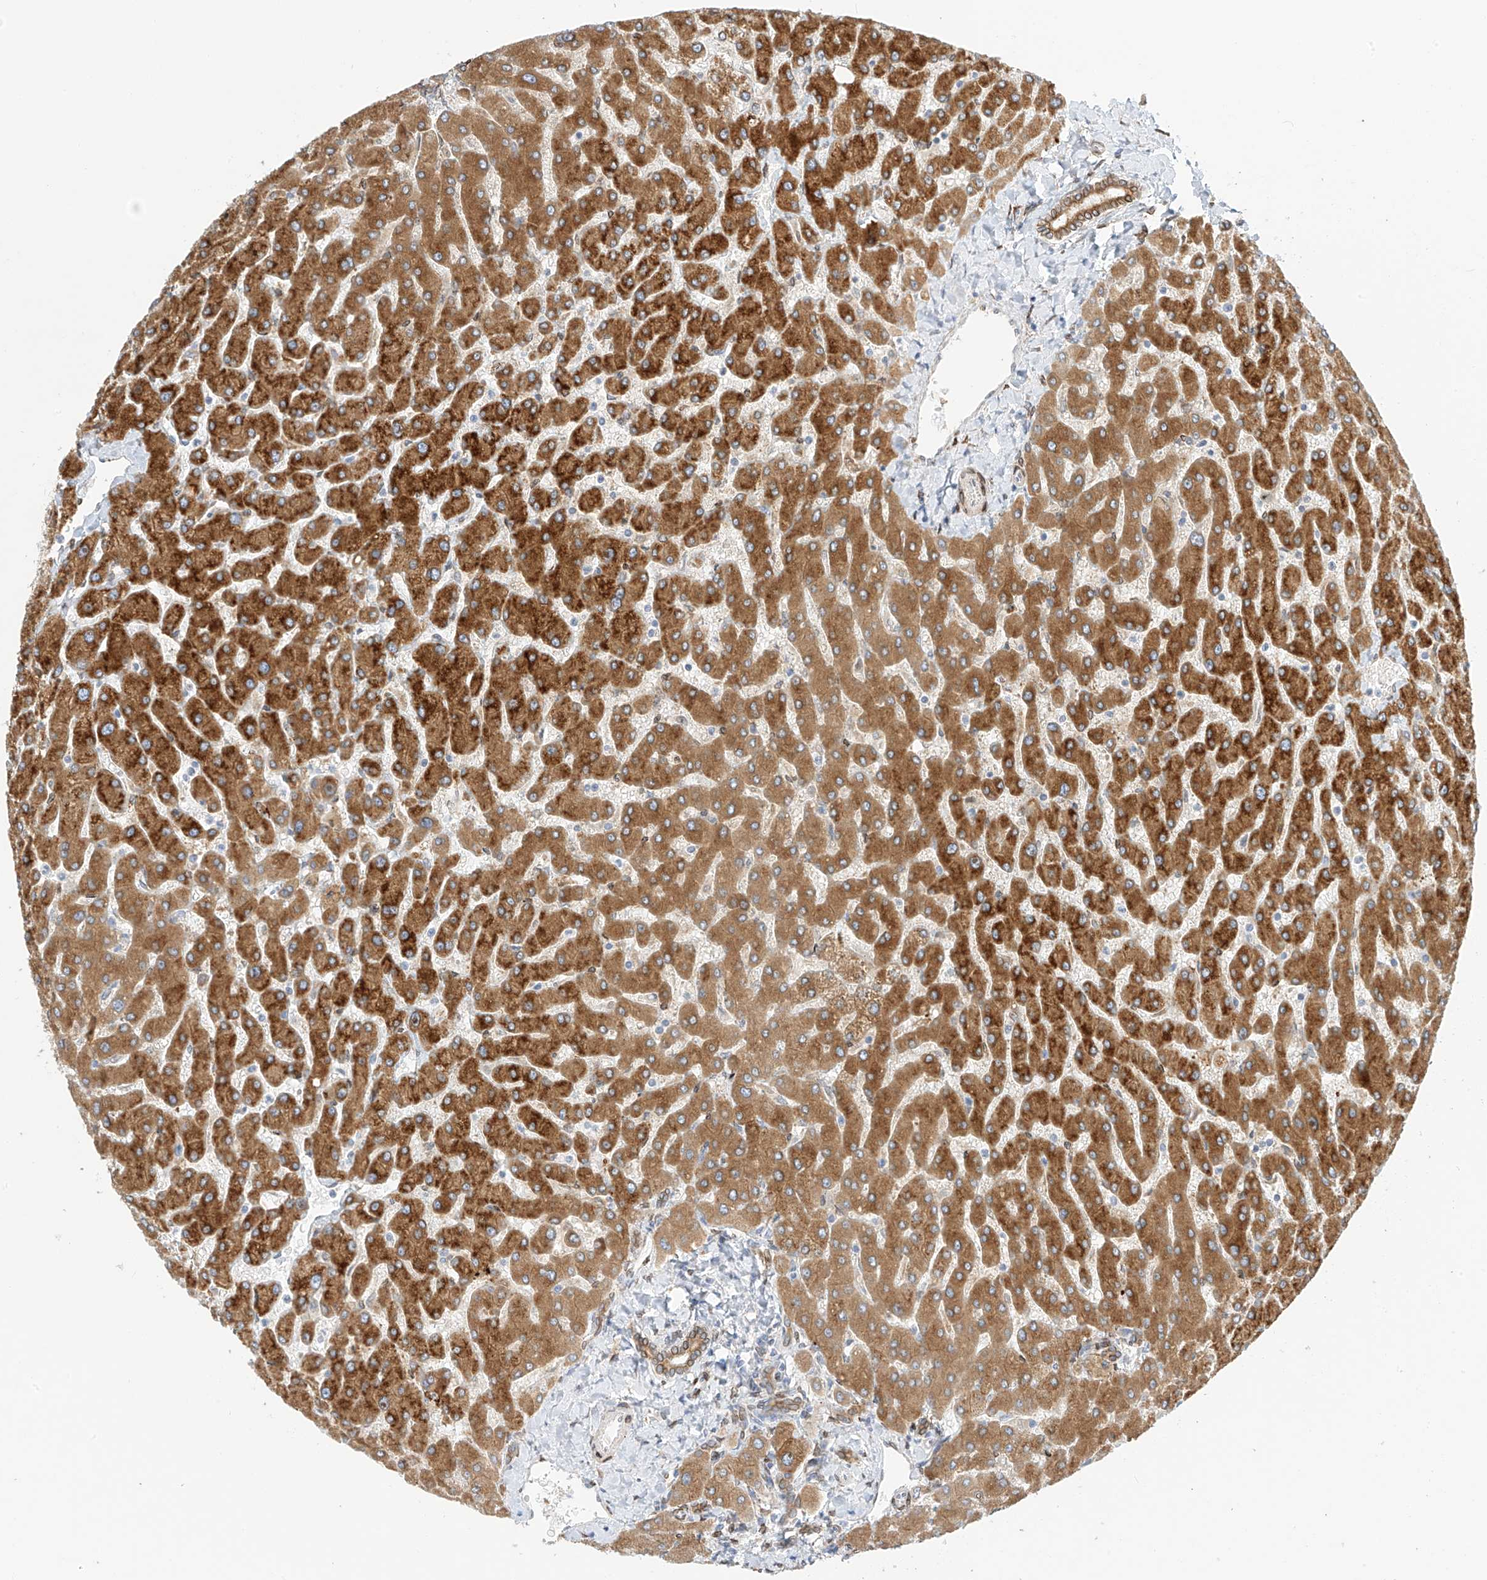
{"staining": {"intensity": "moderate", "quantity": ">75%", "location": "cytoplasmic/membranous"}, "tissue": "liver", "cell_type": "Cholangiocytes", "image_type": "normal", "snomed": [{"axis": "morphology", "description": "Normal tissue, NOS"}, {"axis": "topography", "description": "Liver"}], "caption": "Liver stained with IHC exhibits moderate cytoplasmic/membranous expression in approximately >75% of cholangiocytes.", "gene": "PCYOX1", "patient": {"sex": "male", "age": 55}}